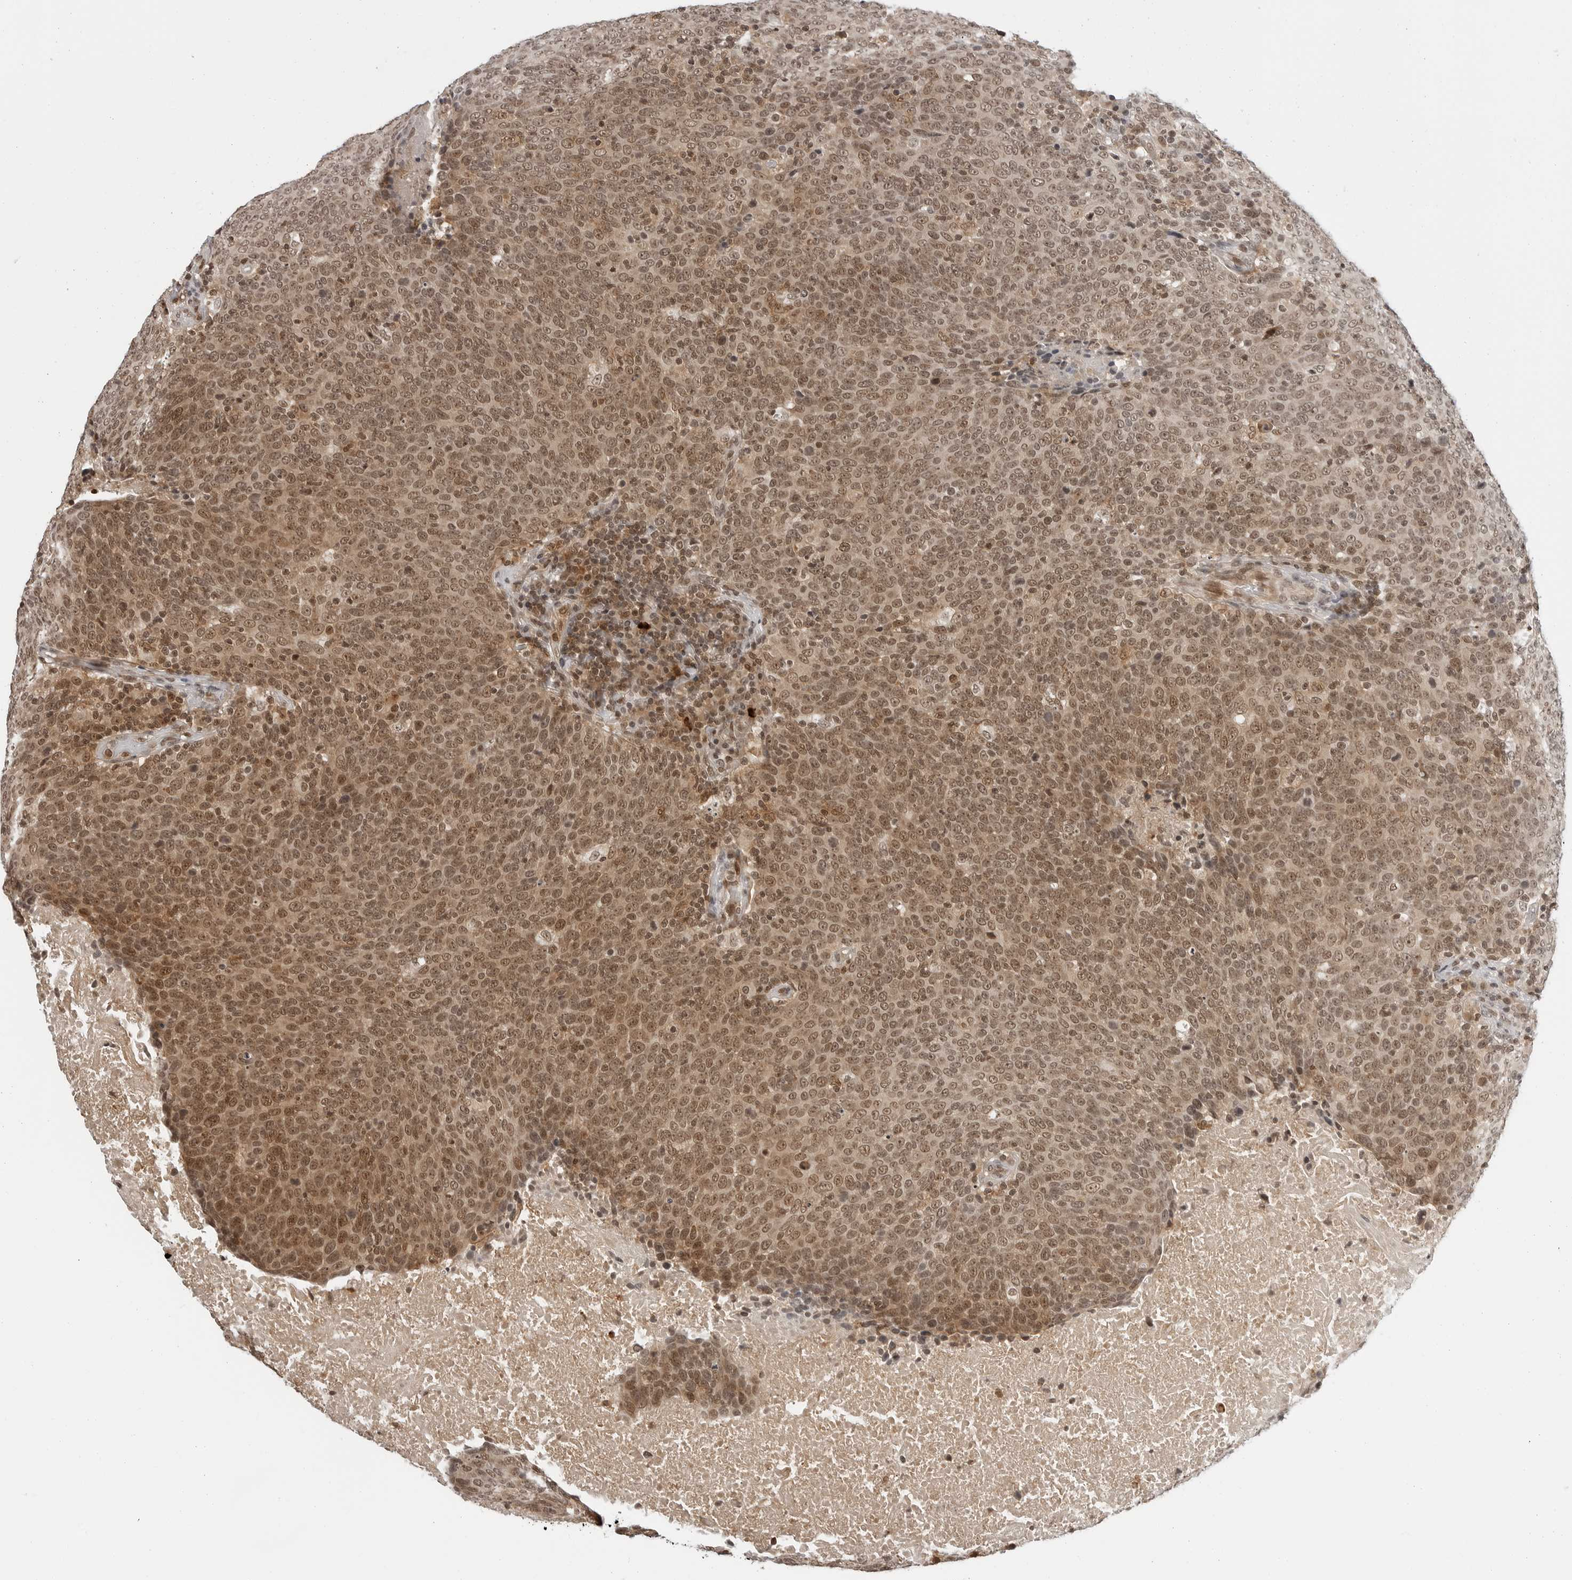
{"staining": {"intensity": "moderate", "quantity": ">75%", "location": "nuclear"}, "tissue": "head and neck cancer", "cell_type": "Tumor cells", "image_type": "cancer", "snomed": [{"axis": "morphology", "description": "Squamous cell carcinoma, NOS"}, {"axis": "morphology", "description": "Squamous cell carcinoma, metastatic, NOS"}, {"axis": "topography", "description": "Lymph node"}, {"axis": "topography", "description": "Head-Neck"}], "caption": "Head and neck cancer was stained to show a protein in brown. There is medium levels of moderate nuclear expression in approximately >75% of tumor cells.", "gene": "C8orf33", "patient": {"sex": "male", "age": 62}}